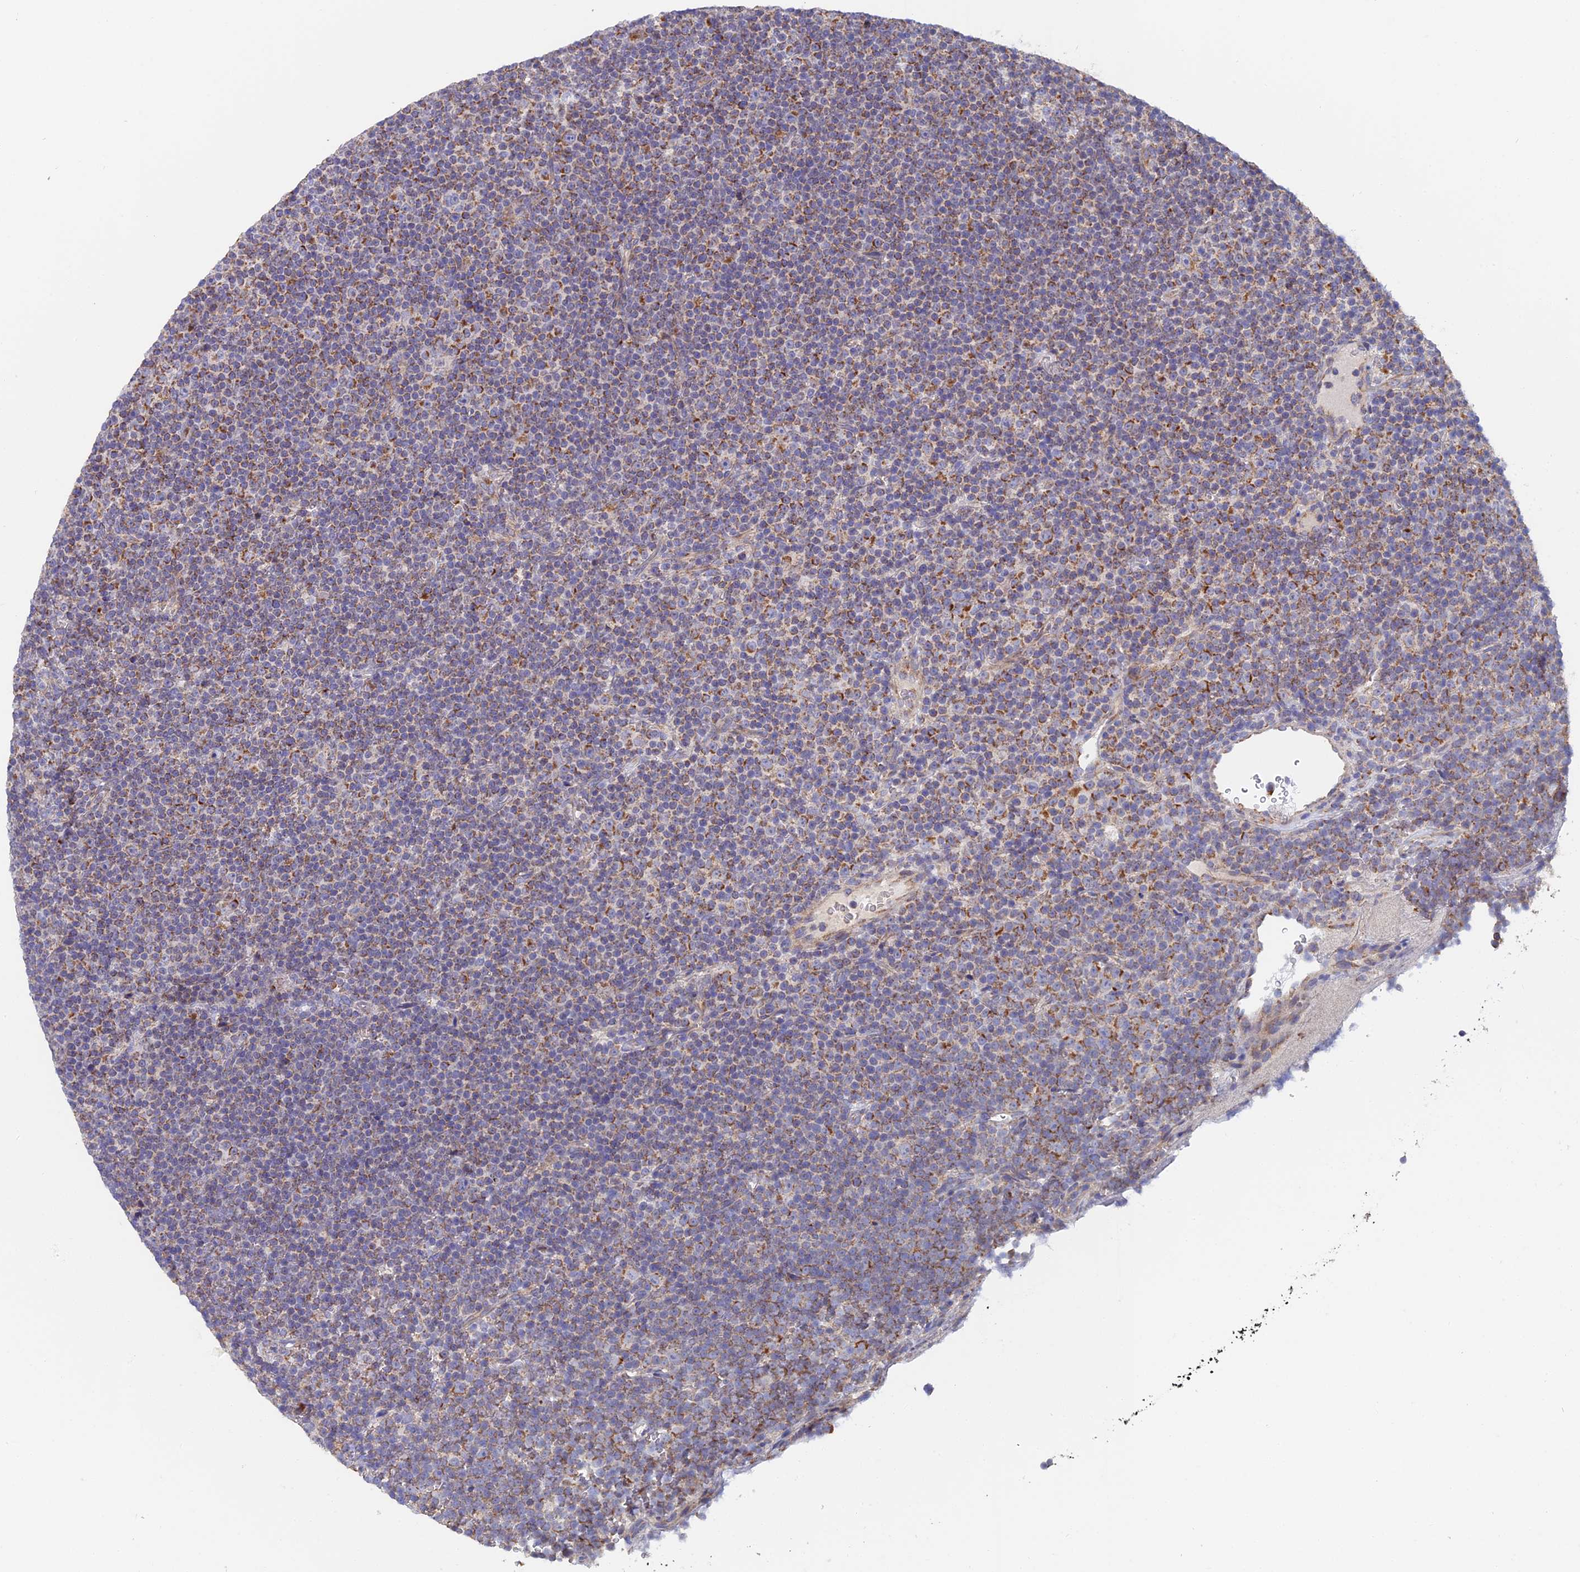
{"staining": {"intensity": "moderate", "quantity": "25%-75%", "location": "cytoplasmic/membranous"}, "tissue": "lymphoma", "cell_type": "Tumor cells", "image_type": "cancer", "snomed": [{"axis": "morphology", "description": "Malignant lymphoma, non-Hodgkin's type, Low grade"}, {"axis": "topography", "description": "Lymph node"}], "caption": "DAB immunohistochemical staining of low-grade malignant lymphoma, non-Hodgkin's type shows moderate cytoplasmic/membranous protein expression in approximately 25%-75% of tumor cells.", "gene": "ECSIT", "patient": {"sex": "female", "age": 67}}